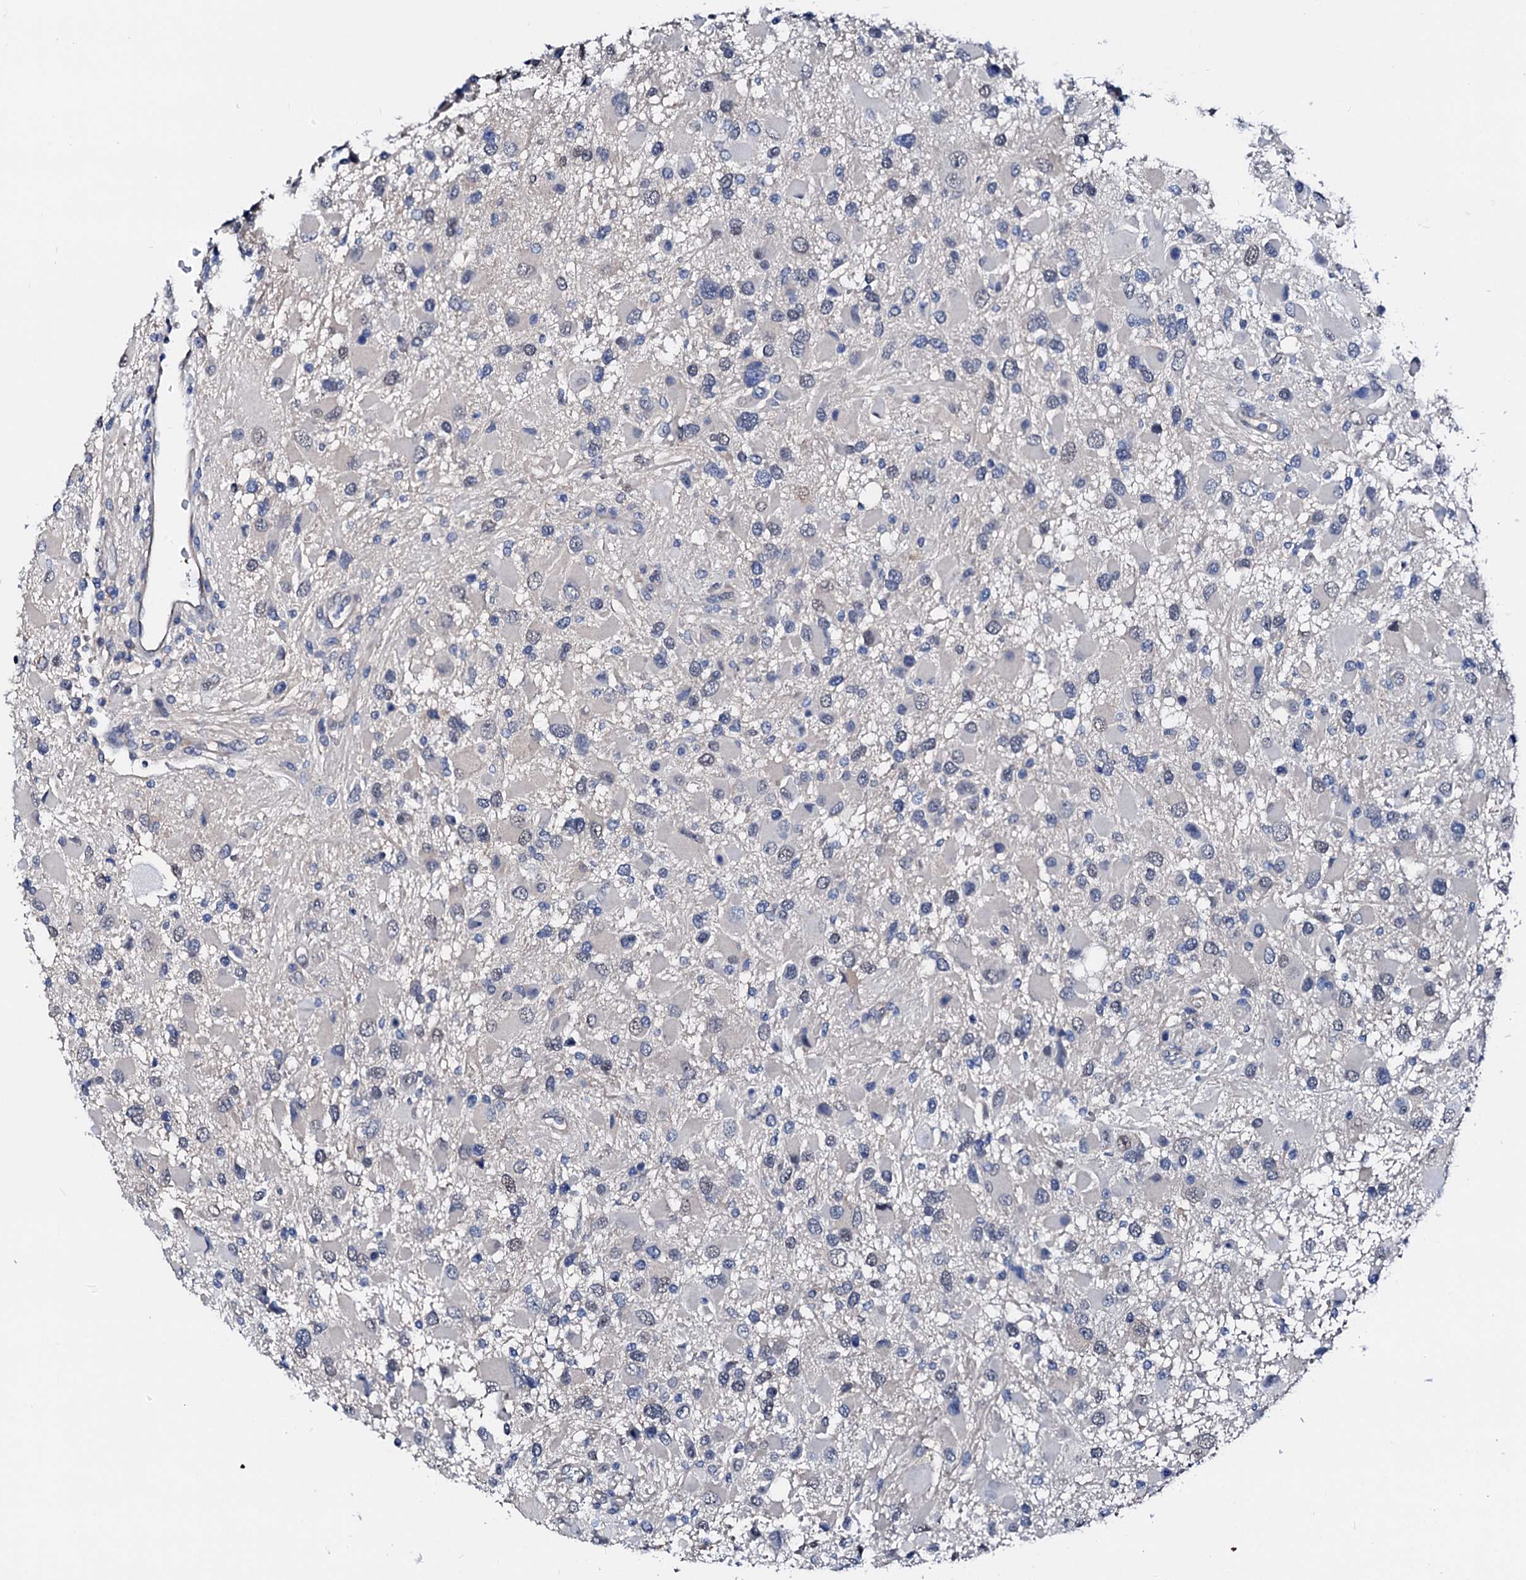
{"staining": {"intensity": "negative", "quantity": "none", "location": "none"}, "tissue": "glioma", "cell_type": "Tumor cells", "image_type": "cancer", "snomed": [{"axis": "morphology", "description": "Glioma, malignant, High grade"}, {"axis": "topography", "description": "Brain"}], "caption": "This is an IHC micrograph of high-grade glioma (malignant). There is no positivity in tumor cells.", "gene": "CSN2", "patient": {"sex": "male", "age": 53}}